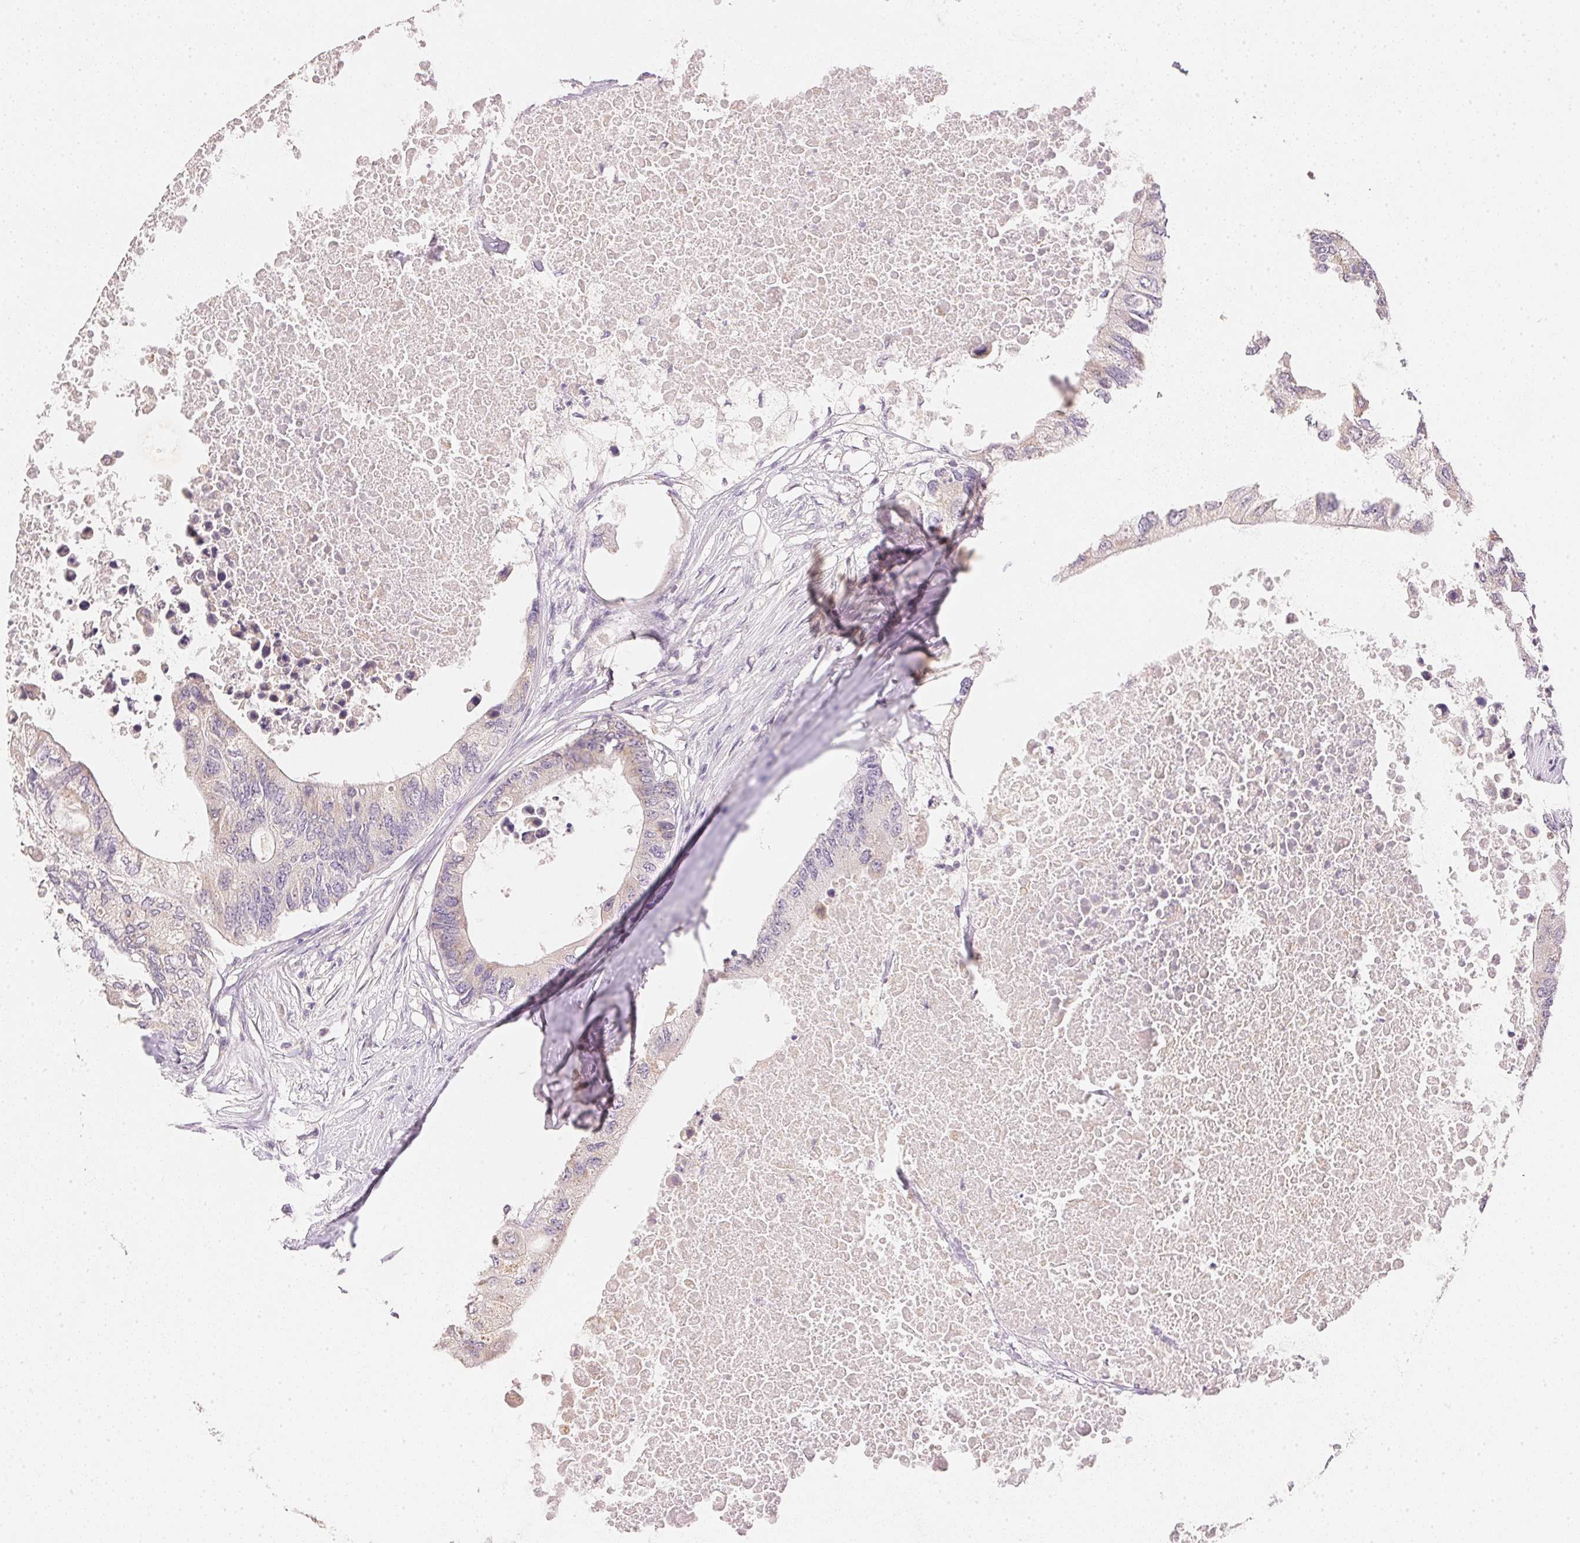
{"staining": {"intensity": "weak", "quantity": "<25%", "location": "cytoplasmic/membranous"}, "tissue": "colorectal cancer", "cell_type": "Tumor cells", "image_type": "cancer", "snomed": [{"axis": "morphology", "description": "Adenocarcinoma, NOS"}, {"axis": "topography", "description": "Colon"}], "caption": "High magnification brightfield microscopy of colorectal adenocarcinoma stained with DAB (brown) and counterstained with hematoxylin (blue): tumor cells show no significant positivity.", "gene": "DHCR24", "patient": {"sex": "male", "age": 71}}